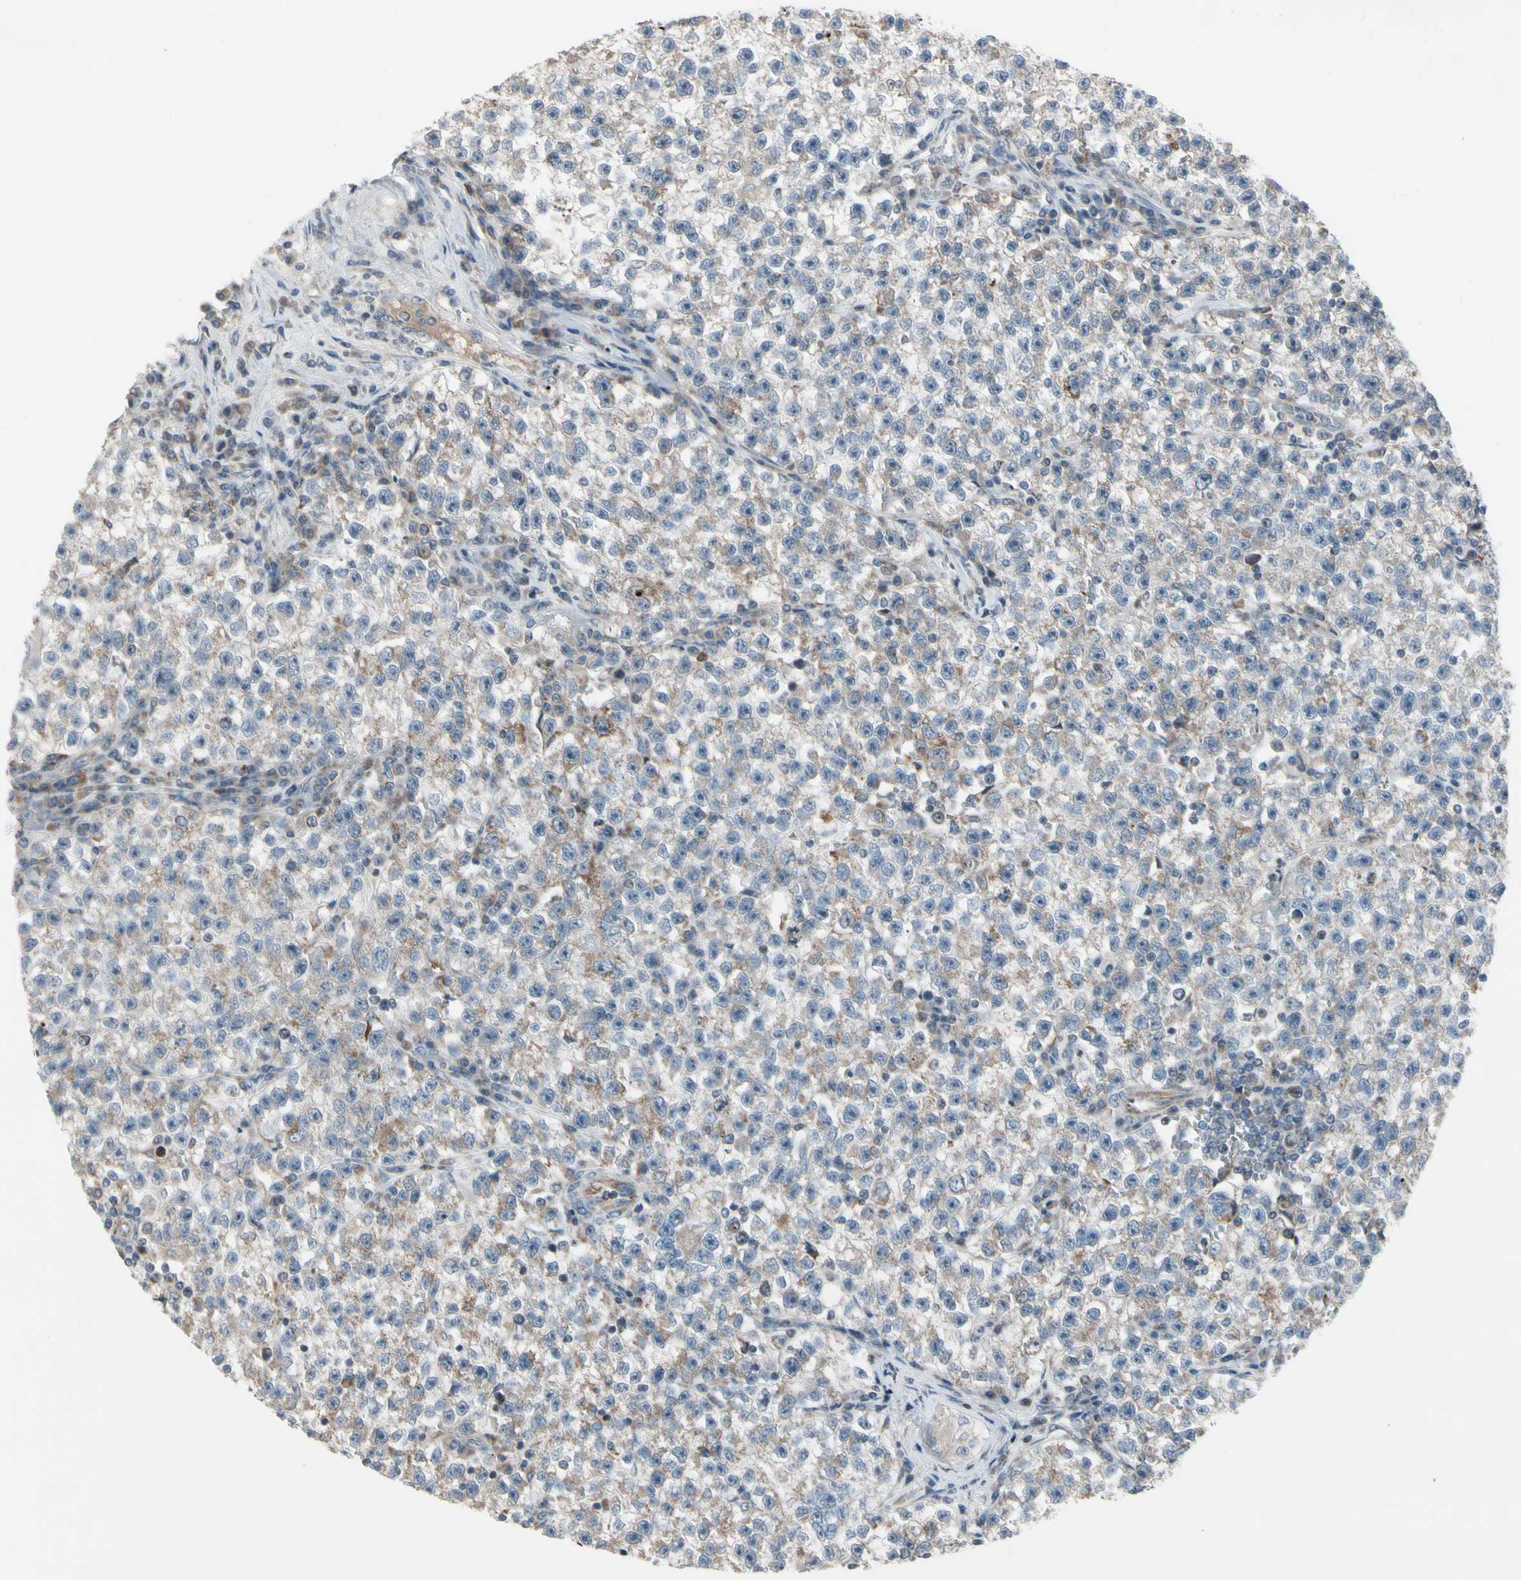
{"staining": {"intensity": "weak", "quantity": ">75%", "location": "cytoplasmic/membranous"}, "tissue": "testis cancer", "cell_type": "Tumor cells", "image_type": "cancer", "snomed": [{"axis": "morphology", "description": "Seminoma, NOS"}, {"axis": "topography", "description": "Testis"}], "caption": "Brown immunohistochemical staining in human seminoma (testis) displays weak cytoplasmic/membranous positivity in approximately >75% of tumor cells.", "gene": "CPT1A", "patient": {"sex": "male", "age": 22}}